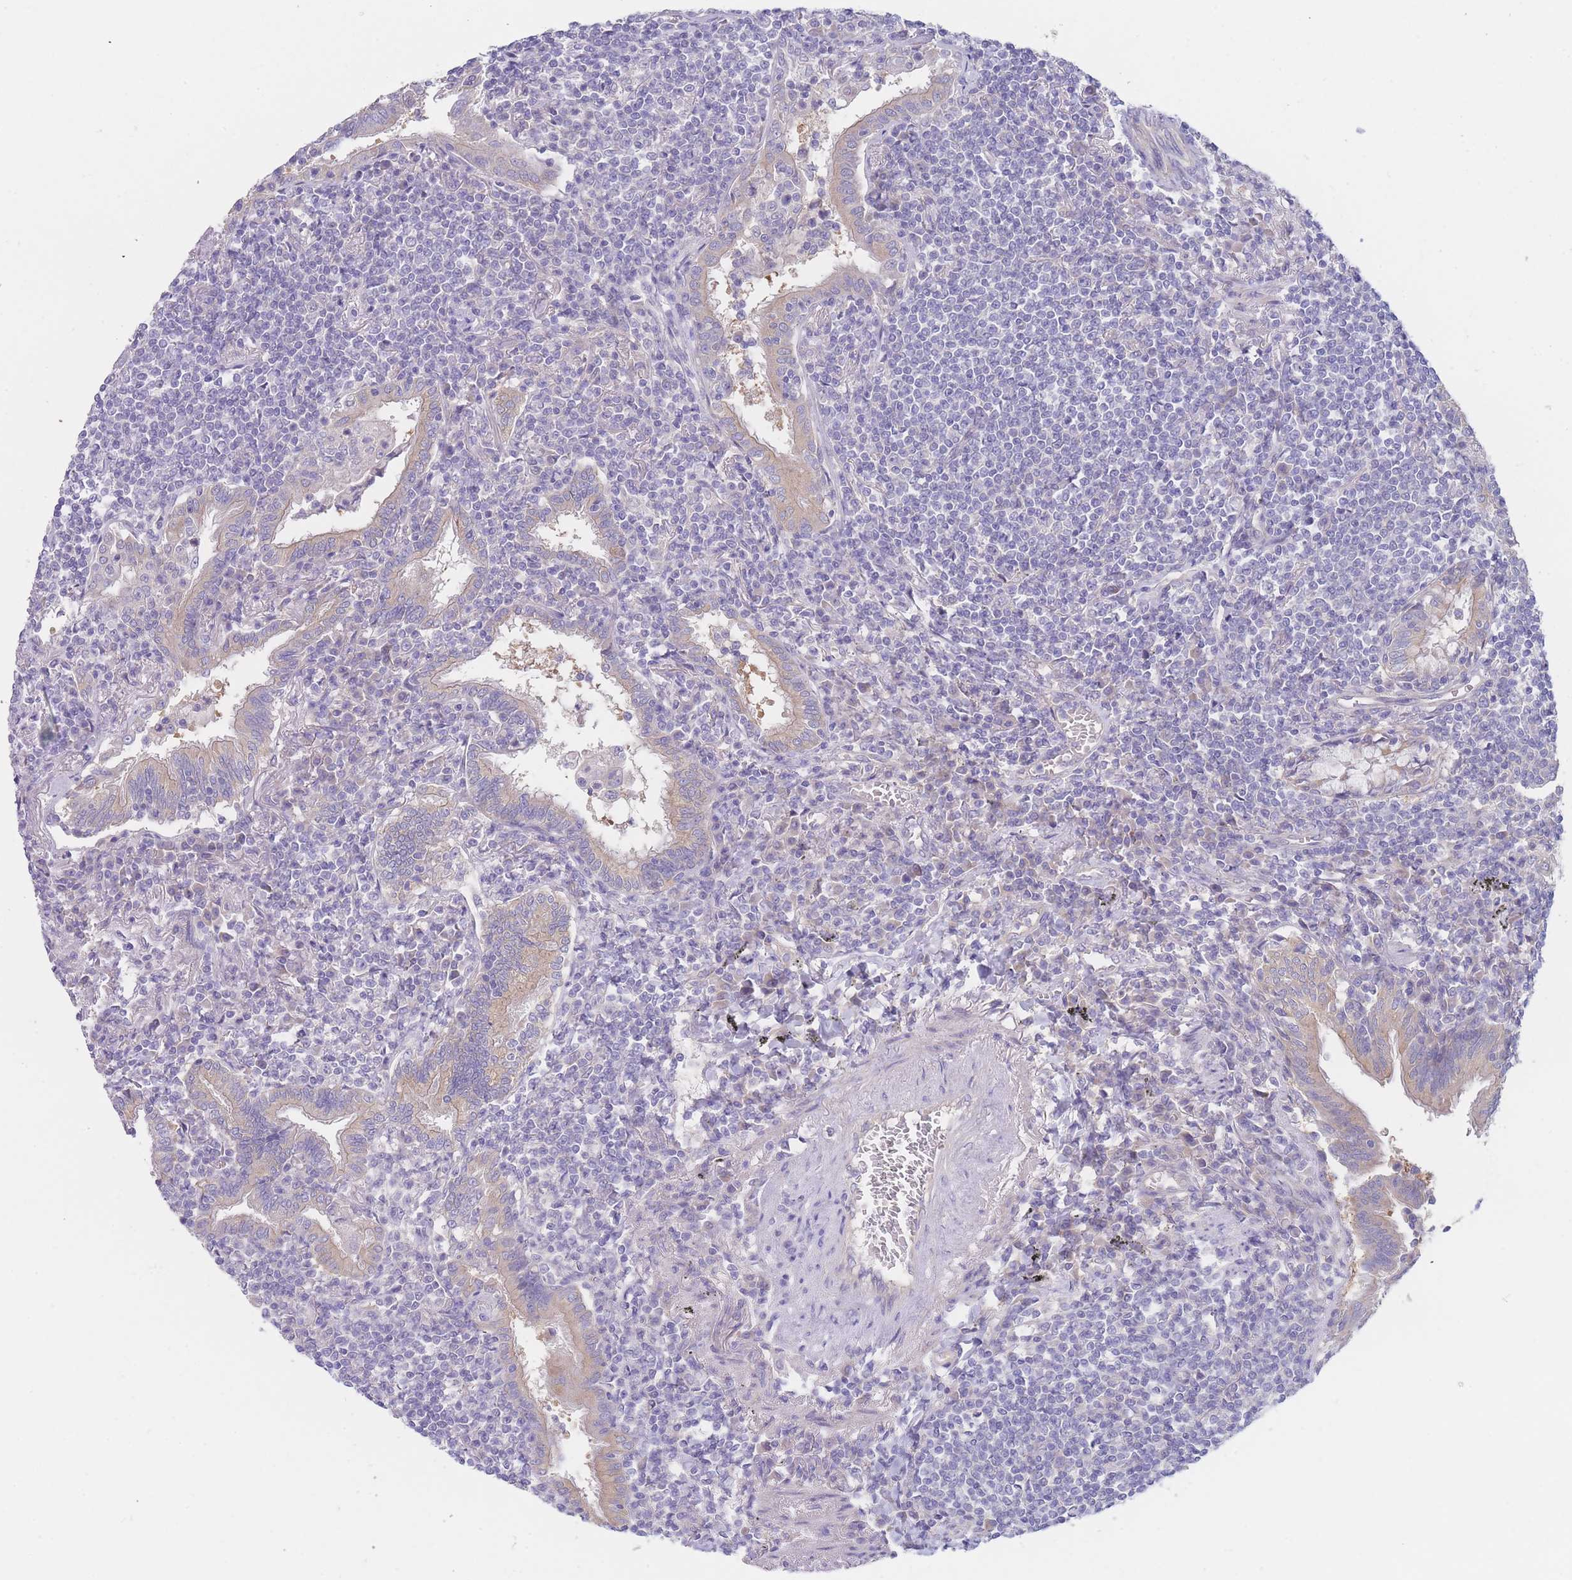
{"staining": {"intensity": "negative", "quantity": "none", "location": "none"}, "tissue": "lymphoma", "cell_type": "Tumor cells", "image_type": "cancer", "snomed": [{"axis": "morphology", "description": "Malignant lymphoma, non-Hodgkin's type, Low grade"}, {"axis": "topography", "description": "Lung"}], "caption": "Protein analysis of low-grade malignant lymphoma, non-Hodgkin's type reveals no significant staining in tumor cells.", "gene": "ZNF281", "patient": {"sex": "female", "age": 71}}